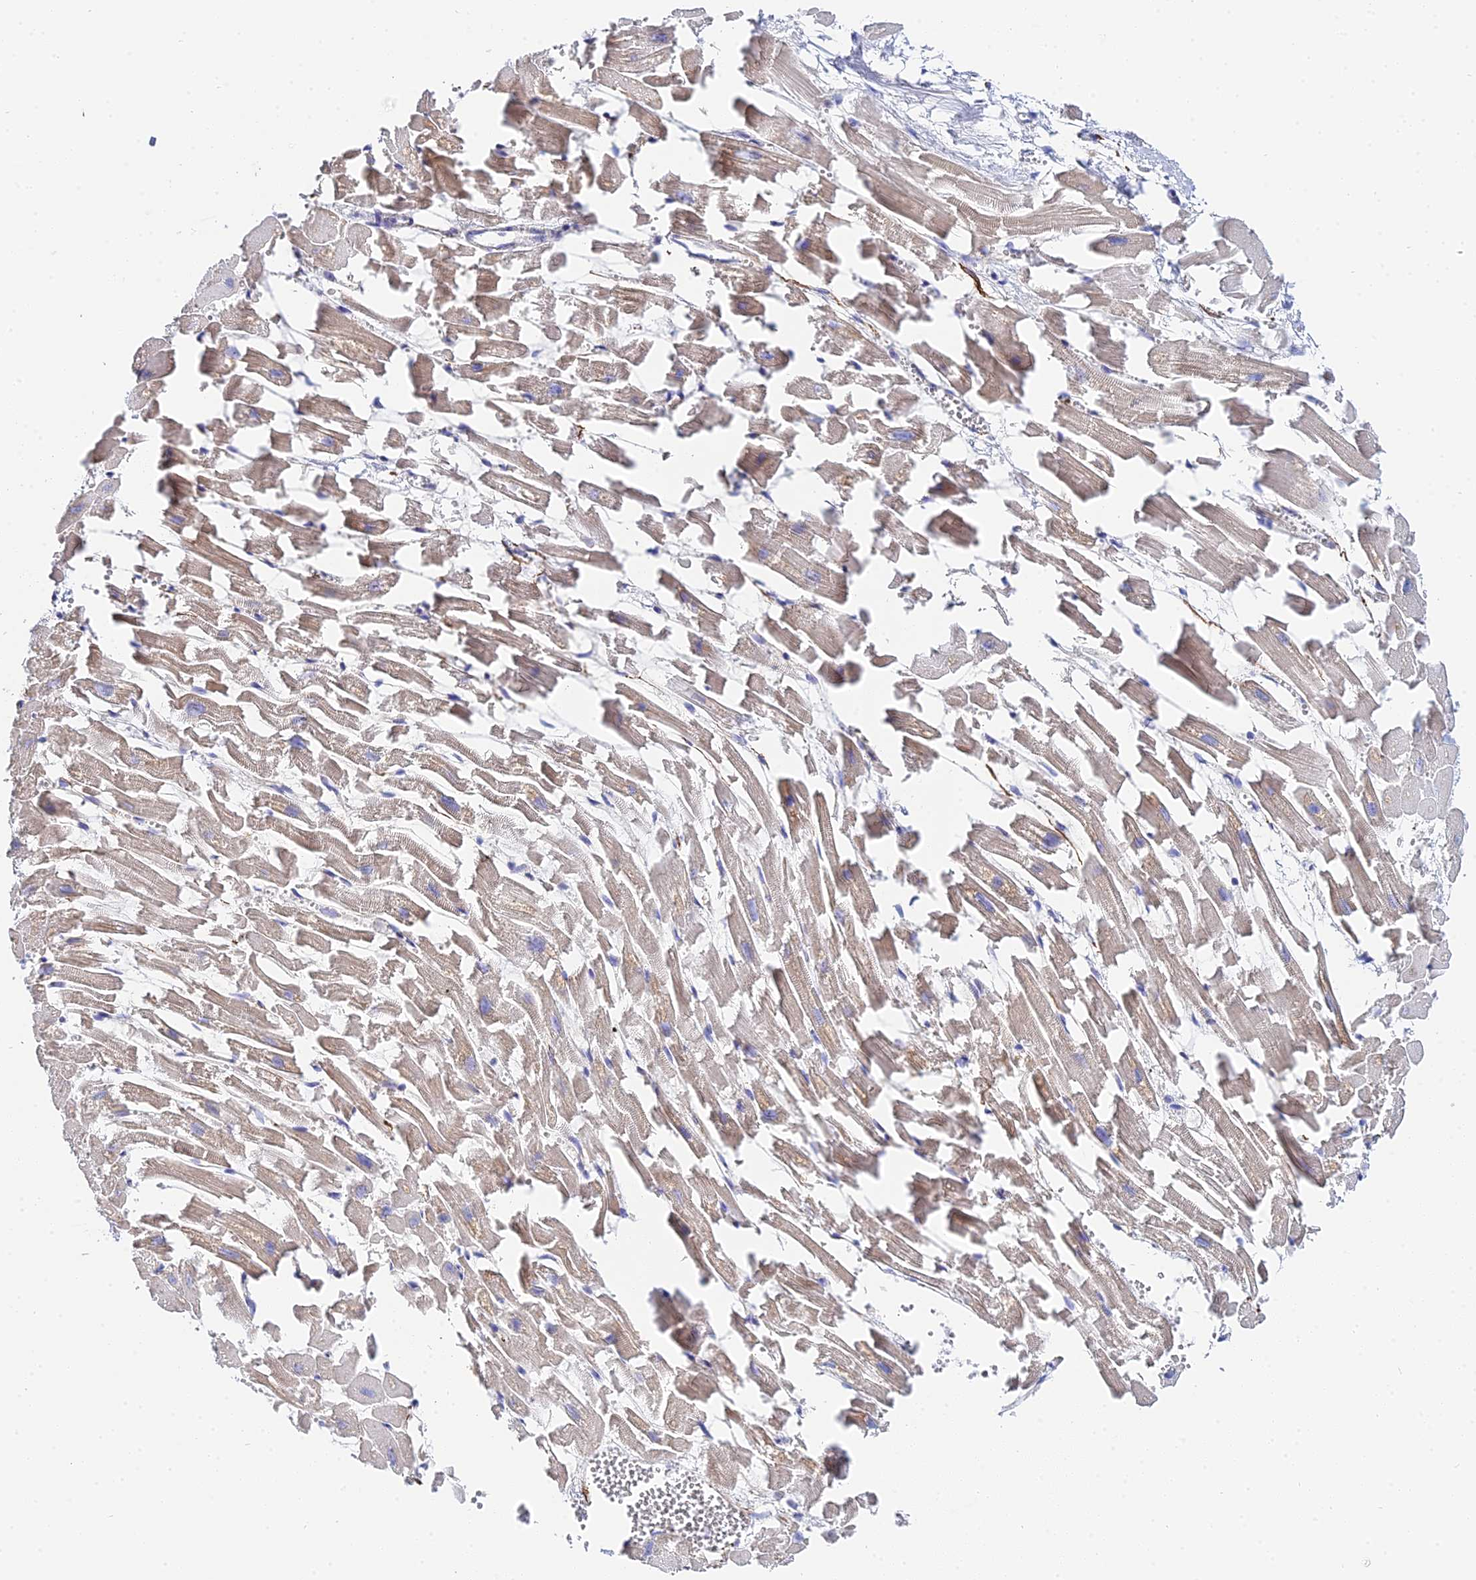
{"staining": {"intensity": "weak", "quantity": ">75%", "location": "cytoplasmic/membranous"}, "tissue": "heart muscle", "cell_type": "Cardiomyocytes", "image_type": "normal", "snomed": [{"axis": "morphology", "description": "Normal tissue, NOS"}, {"axis": "topography", "description": "Heart"}], "caption": "Immunohistochemistry (DAB) staining of unremarkable heart muscle exhibits weak cytoplasmic/membranous protein expression in about >75% of cardiomyocytes.", "gene": "APOBEC3H", "patient": {"sex": "female", "age": 64}}